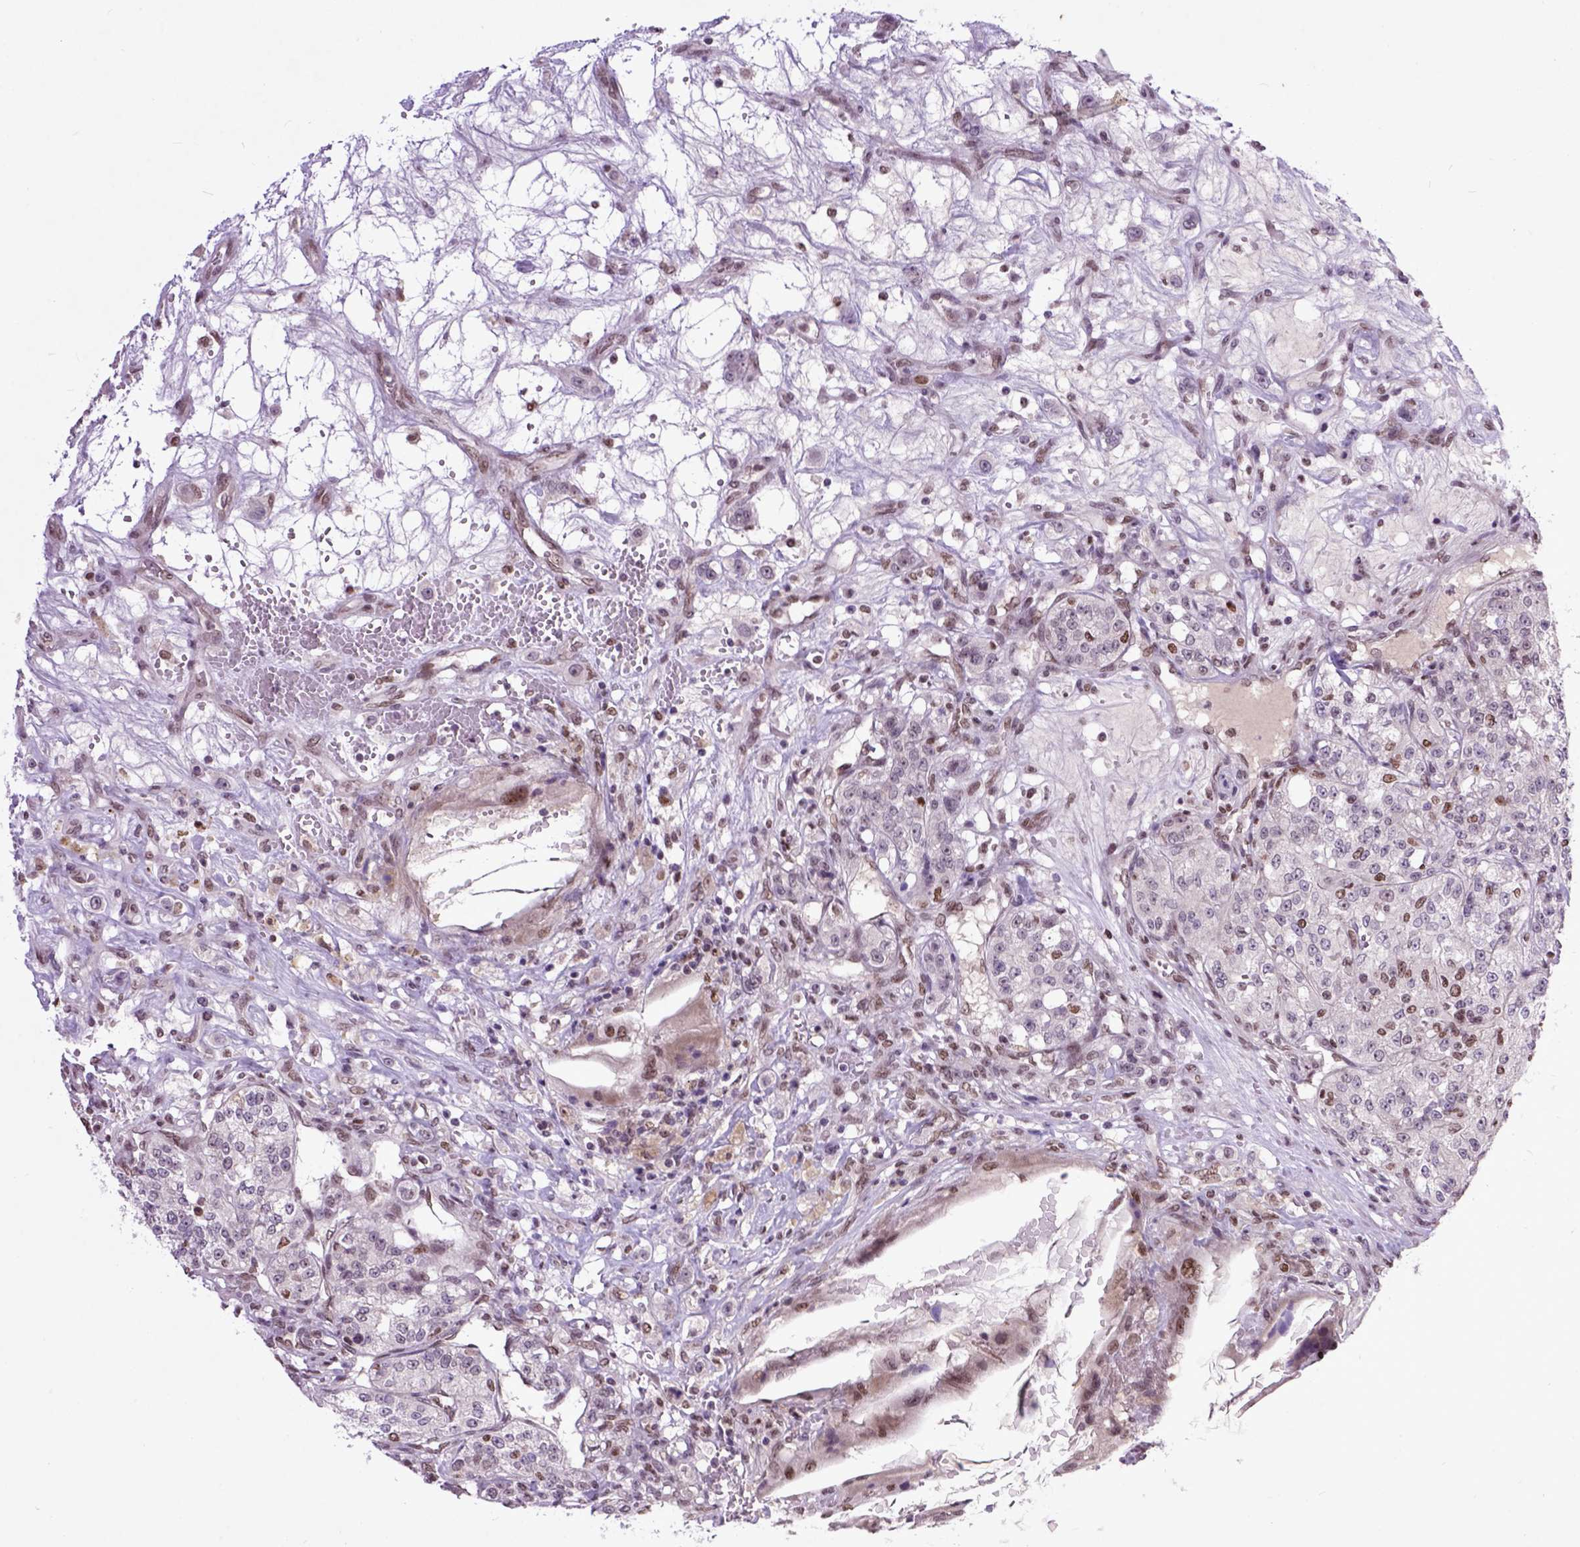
{"staining": {"intensity": "moderate", "quantity": "<25%", "location": "nuclear"}, "tissue": "renal cancer", "cell_type": "Tumor cells", "image_type": "cancer", "snomed": [{"axis": "morphology", "description": "Adenocarcinoma, NOS"}, {"axis": "topography", "description": "Kidney"}], "caption": "Protein expression analysis of adenocarcinoma (renal) reveals moderate nuclear expression in about <25% of tumor cells.", "gene": "RCC2", "patient": {"sex": "female", "age": 63}}